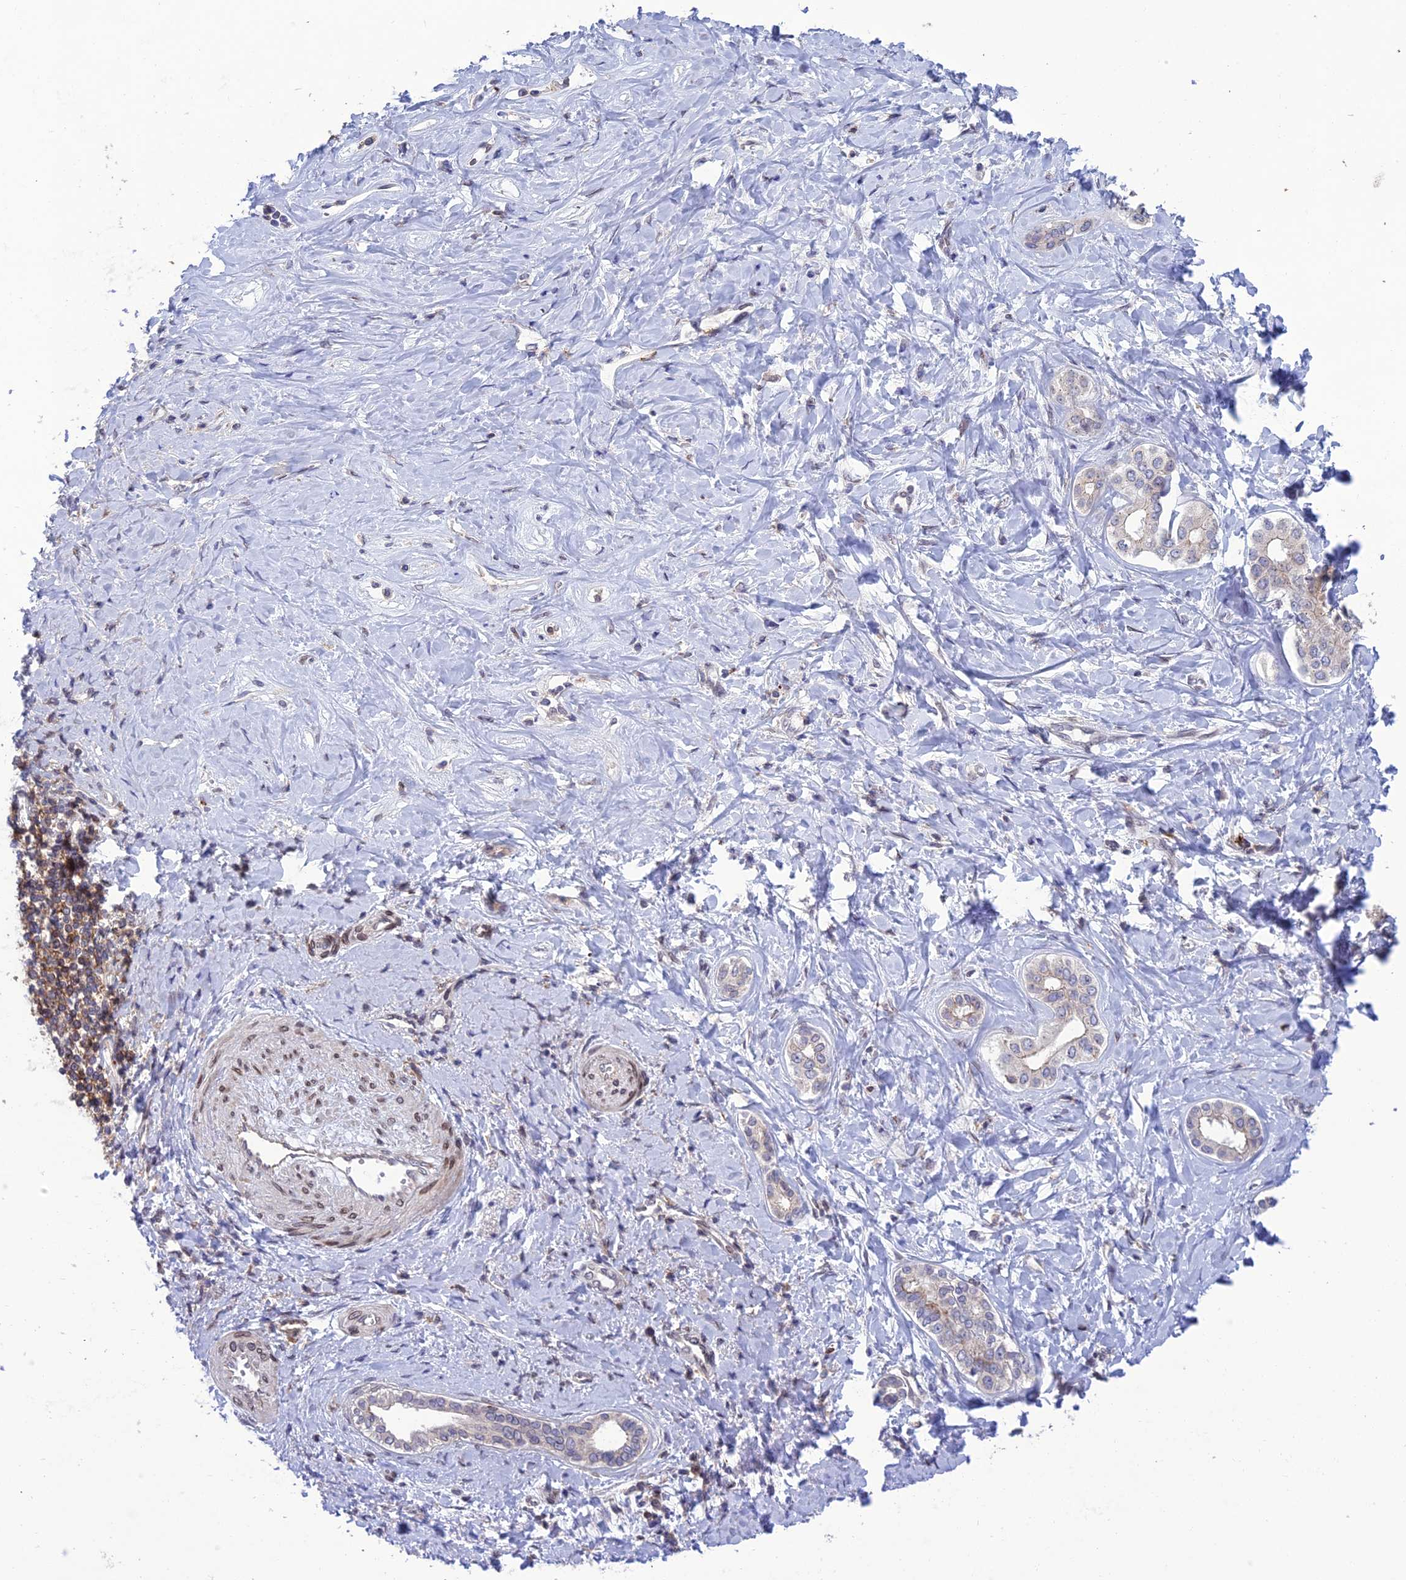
{"staining": {"intensity": "negative", "quantity": "none", "location": "none"}, "tissue": "liver cancer", "cell_type": "Tumor cells", "image_type": "cancer", "snomed": [{"axis": "morphology", "description": "Cholangiocarcinoma"}, {"axis": "topography", "description": "Liver"}], "caption": "Immunohistochemical staining of human cholangiocarcinoma (liver) displays no significant staining in tumor cells.", "gene": "FAM76A", "patient": {"sex": "female", "age": 77}}